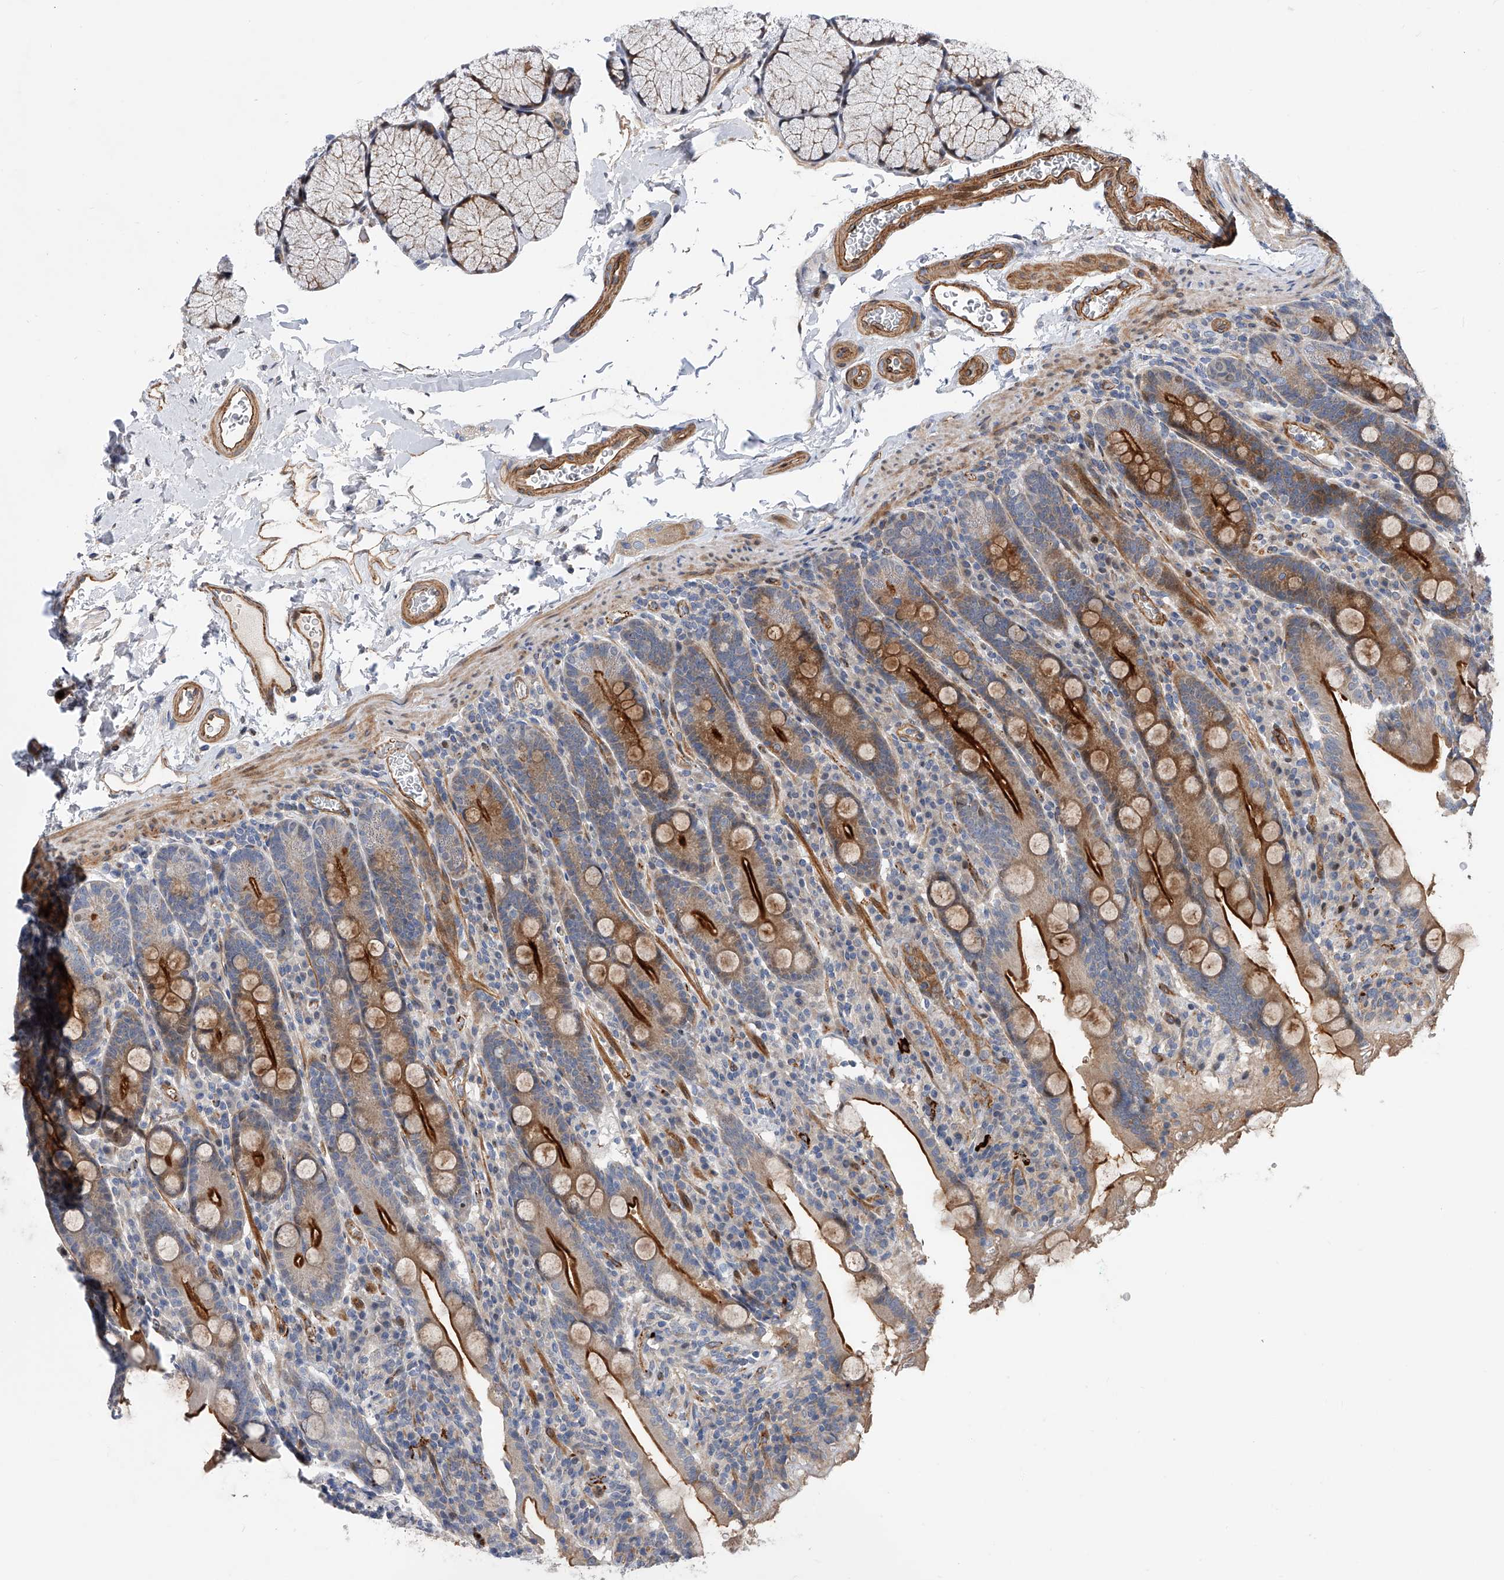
{"staining": {"intensity": "strong", "quantity": "<25%", "location": "cytoplasmic/membranous"}, "tissue": "duodenum", "cell_type": "Glandular cells", "image_type": "normal", "snomed": [{"axis": "morphology", "description": "Normal tissue, NOS"}, {"axis": "topography", "description": "Duodenum"}], "caption": "Immunohistochemistry micrograph of benign duodenum: human duodenum stained using immunohistochemistry (IHC) displays medium levels of strong protein expression localized specifically in the cytoplasmic/membranous of glandular cells, appearing as a cytoplasmic/membranous brown color.", "gene": "PDSS2", "patient": {"sex": "male", "age": 35}}